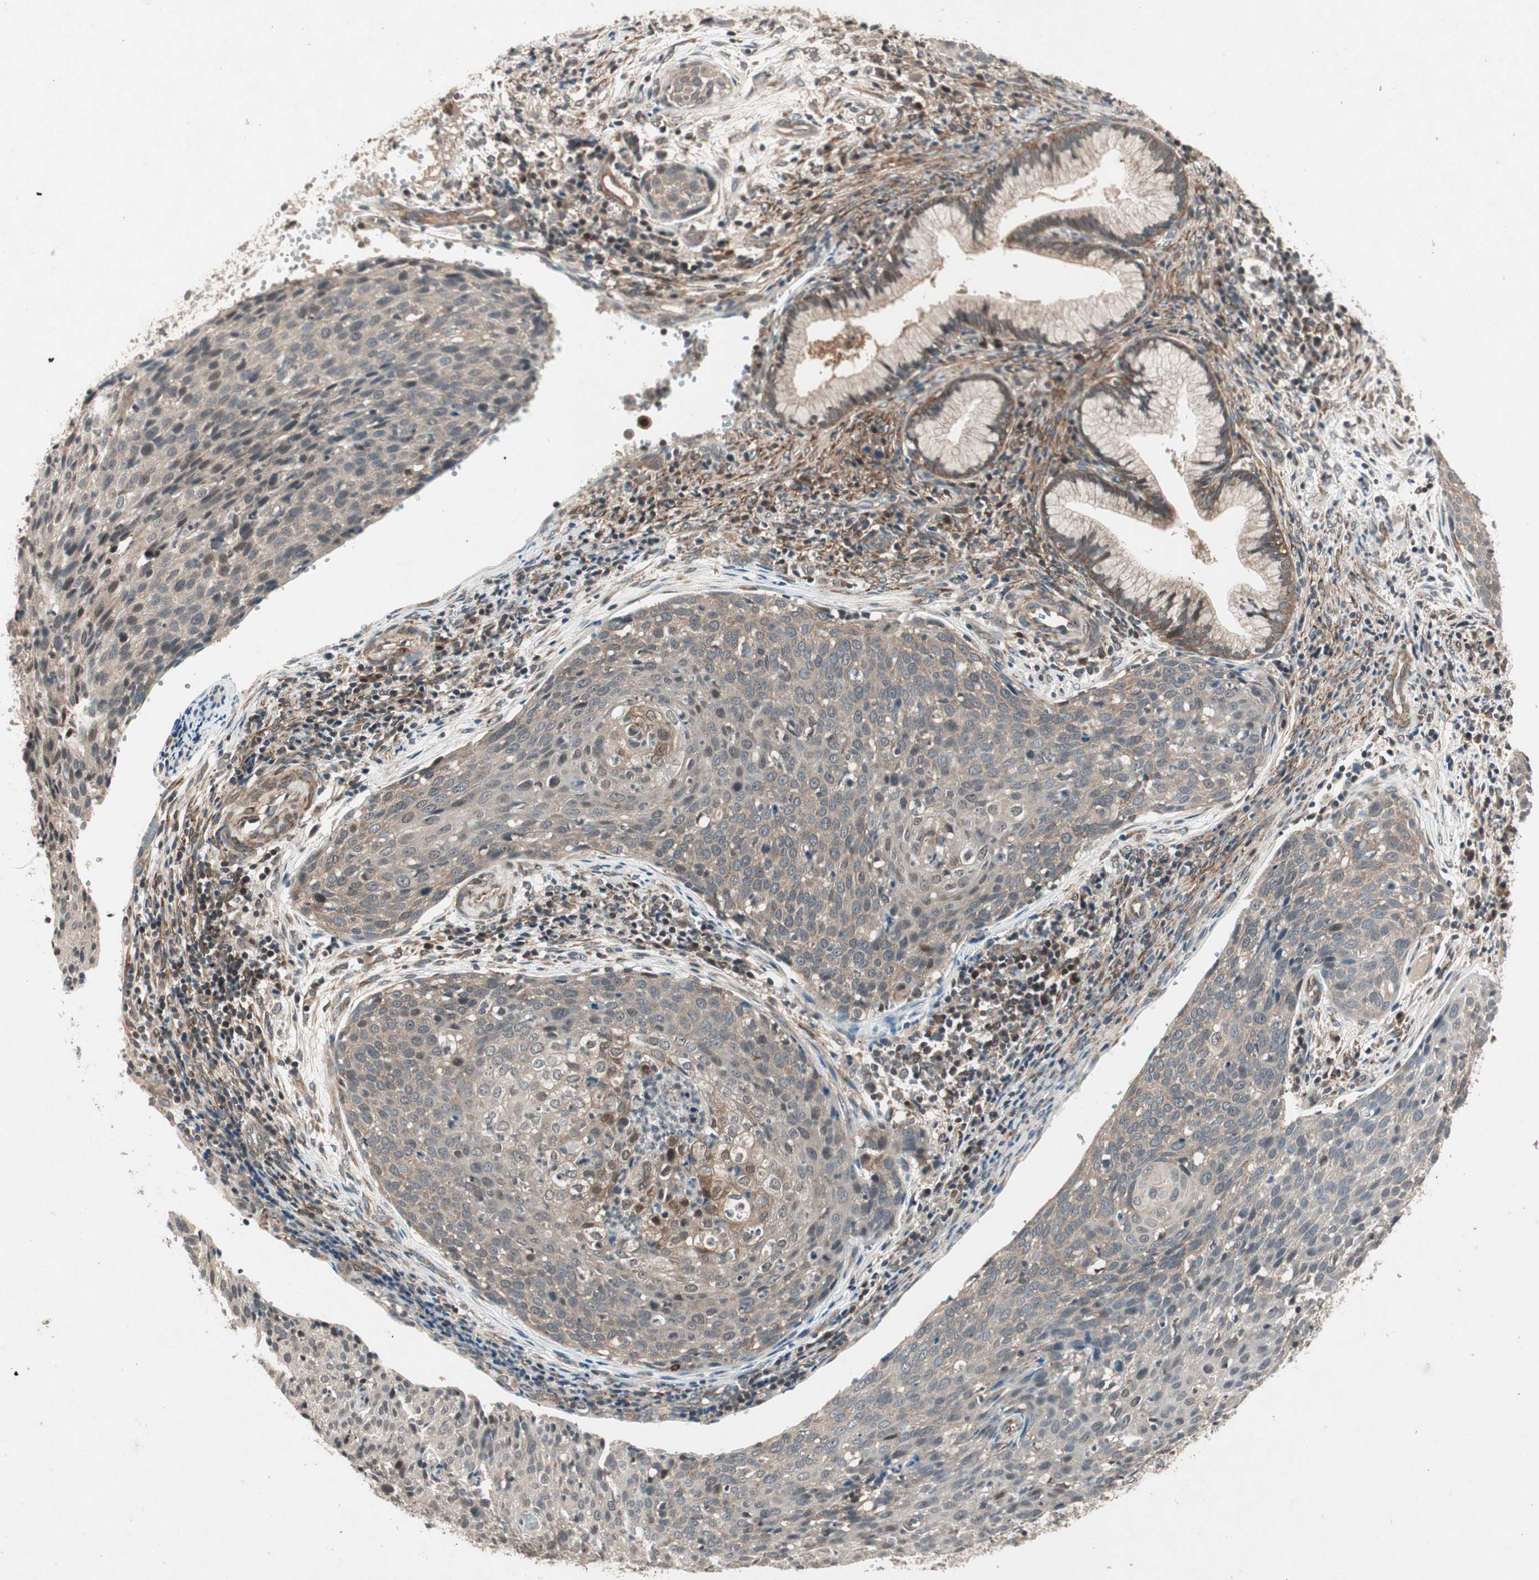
{"staining": {"intensity": "weak", "quantity": "<25%", "location": "cytoplasmic/membranous"}, "tissue": "cervical cancer", "cell_type": "Tumor cells", "image_type": "cancer", "snomed": [{"axis": "morphology", "description": "Squamous cell carcinoma, NOS"}, {"axis": "topography", "description": "Cervix"}], "caption": "A histopathology image of cervical cancer stained for a protein shows no brown staining in tumor cells.", "gene": "IRS1", "patient": {"sex": "female", "age": 38}}